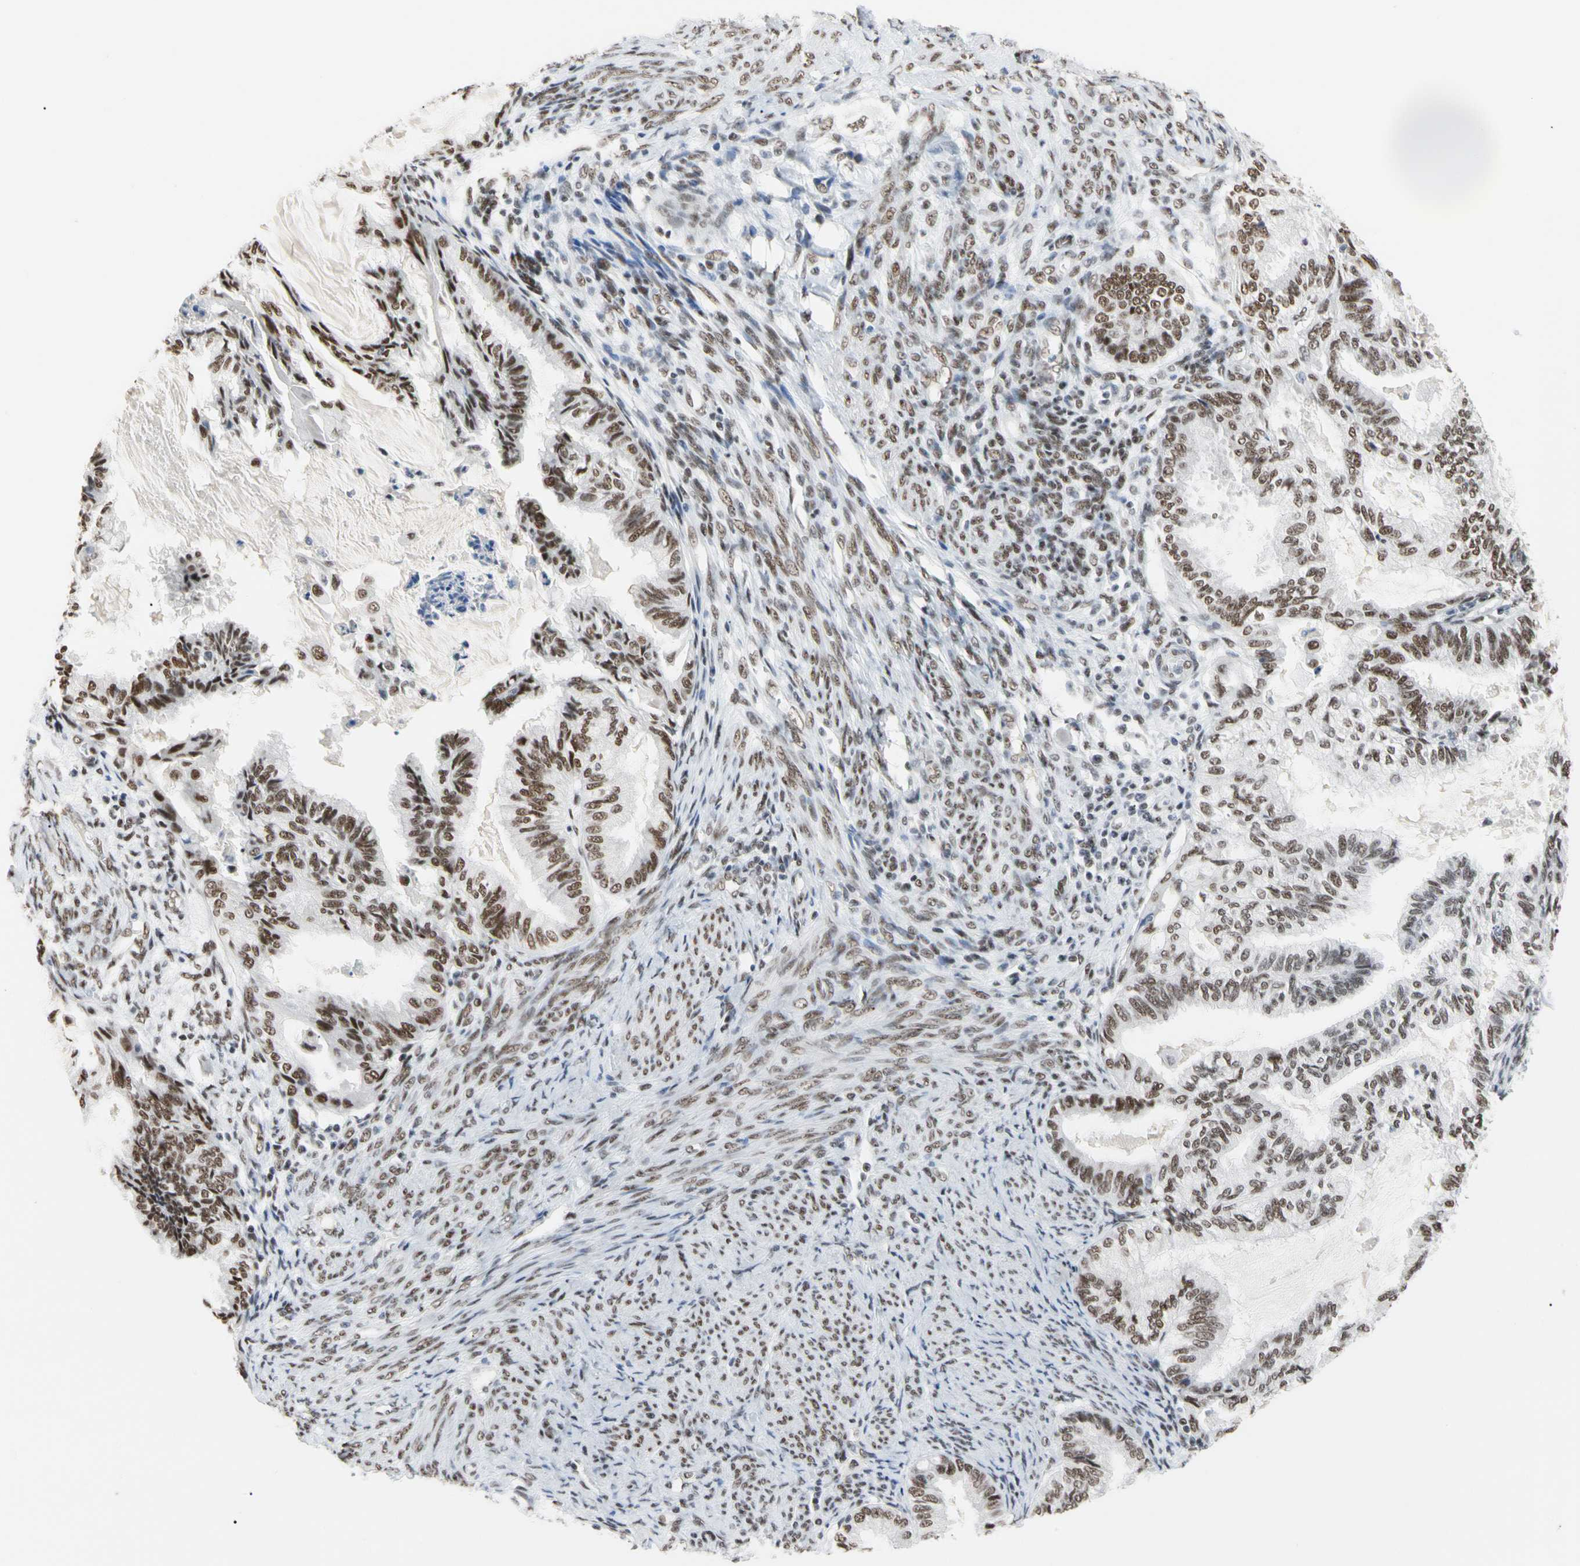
{"staining": {"intensity": "moderate", "quantity": ">75%", "location": "nuclear"}, "tissue": "cervical cancer", "cell_type": "Tumor cells", "image_type": "cancer", "snomed": [{"axis": "morphology", "description": "Normal tissue, NOS"}, {"axis": "morphology", "description": "Adenocarcinoma, NOS"}, {"axis": "topography", "description": "Cervix"}, {"axis": "topography", "description": "Endometrium"}], "caption": "High-magnification brightfield microscopy of adenocarcinoma (cervical) stained with DAB (brown) and counterstained with hematoxylin (blue). tumor cells exhibit moderate nuclear staining is appreciated in approximately>75% of cells. The staining is performed using DAB (3,3'-diaminobenzidine) brown chromogen to label protein expression. The nuclei are counter-stained blue using hematoxylin.", "gene": "FAM98B", "patient": {"sex": "female", "age": 86}}